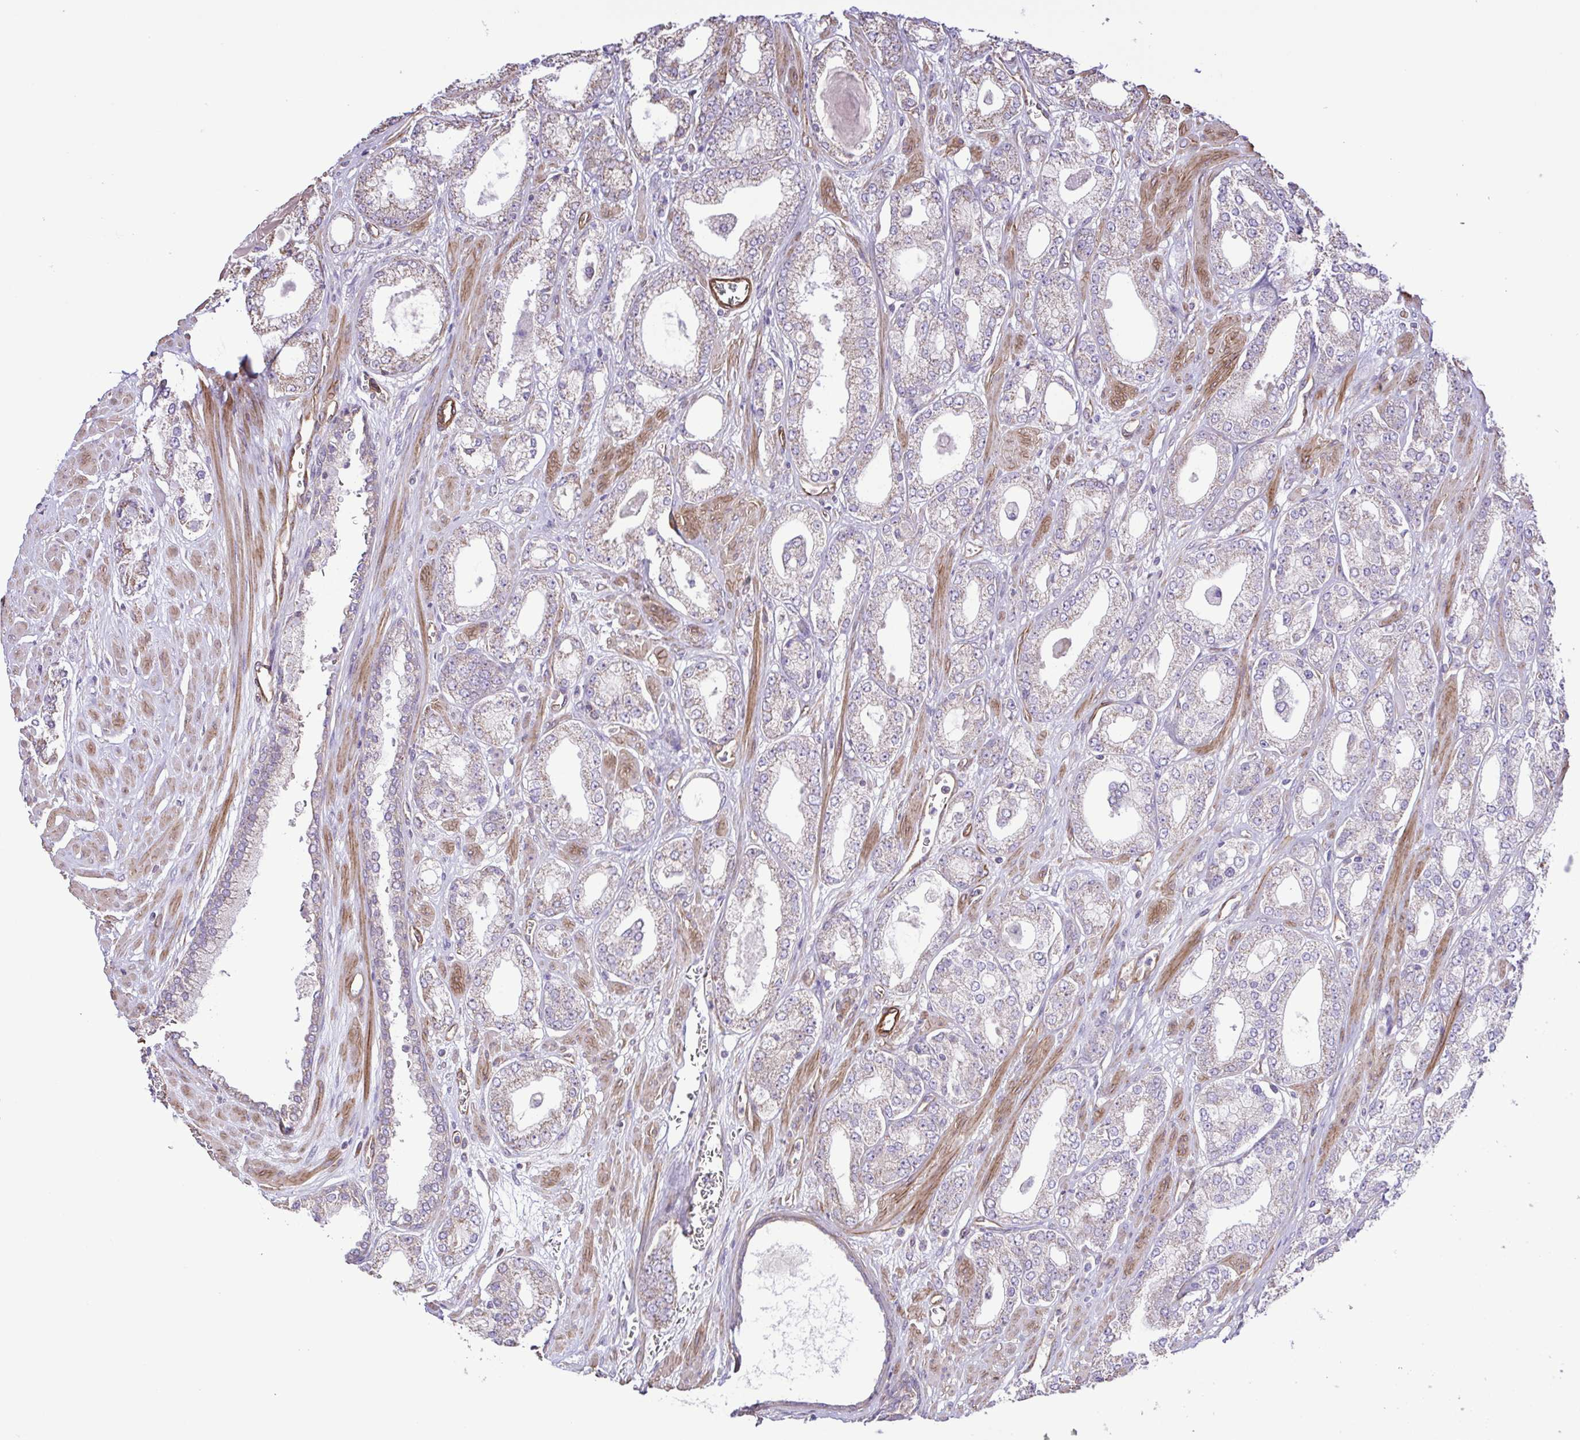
{"staining": {"intensity": "weak", "quantity": "<25%", "location": "cytoplasmic/membranous"}, "tissue": "prostate cancer", "cell_type": "Tumor cells", "image_type": "cancer", "snomed": [{"axis": "morphology", "description": "Adenocarcinoma, High grade"}, {"axis": "topography", "description": "Prostate"}], "caption": "Human adenocarcinoma (high-grade) (prostate) stained for a protein using IHC demonstrates no staining in tumor cells.", "gene": "FLT1", "patient": {"sex": "male", "age": 64}}